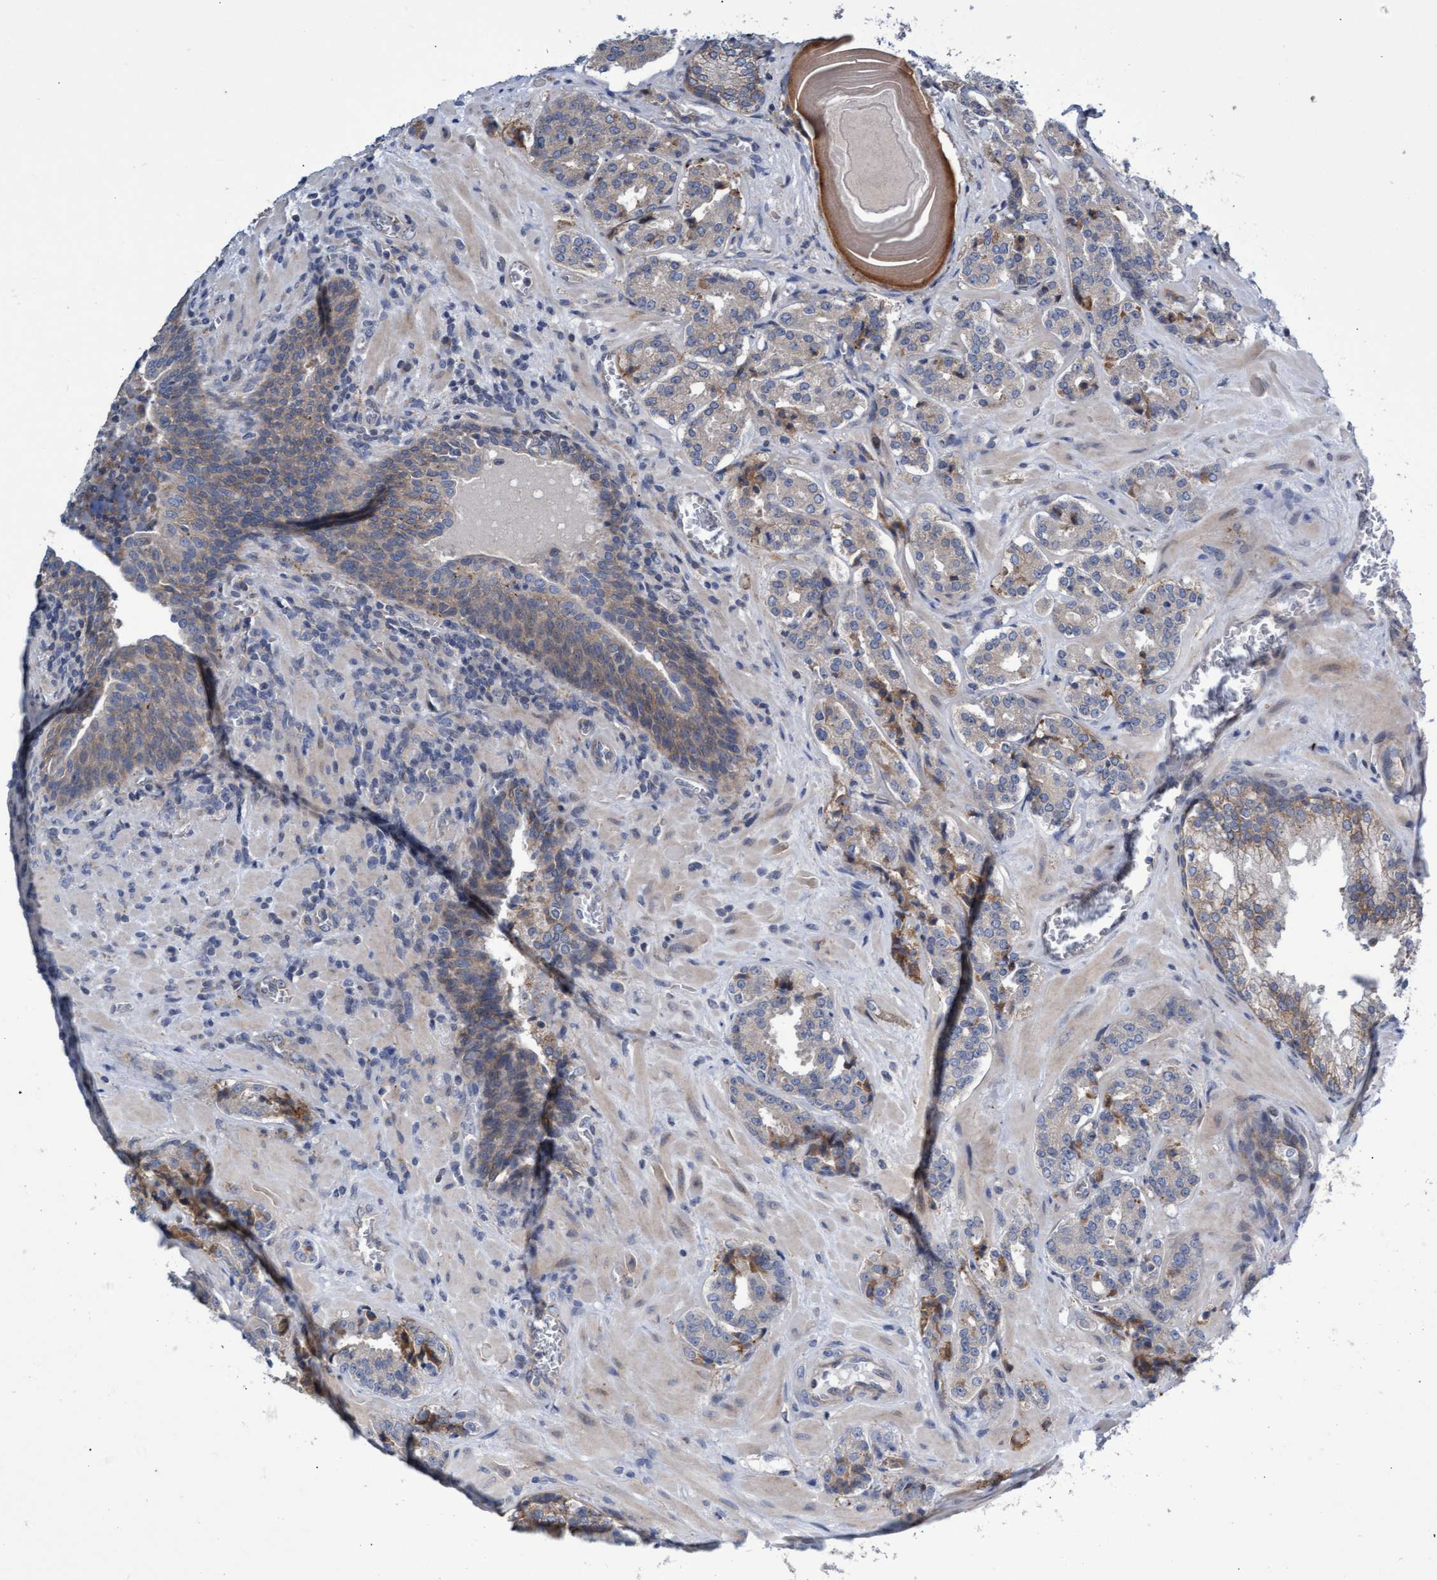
{"staining": {"intensity": "weak", "quantity": "<25%", "location": "cytoplasmic/membranous"}, "tissue": "prostate cancer", "cell_type": "Tumor cells", "image_type": "cancer", "snomed": [{"axis": "morphology", "description": "Adenocarcinoma, High grade"}, {"axis": "topography", "description": "Prostate"}], "caption": "Protein analysis of high-grade adenocarcinoma (prostate) exhibits no significant staining in tumor cells.", "gene": "ABCF2", "patient": {"sex": "male", "age": 60}}